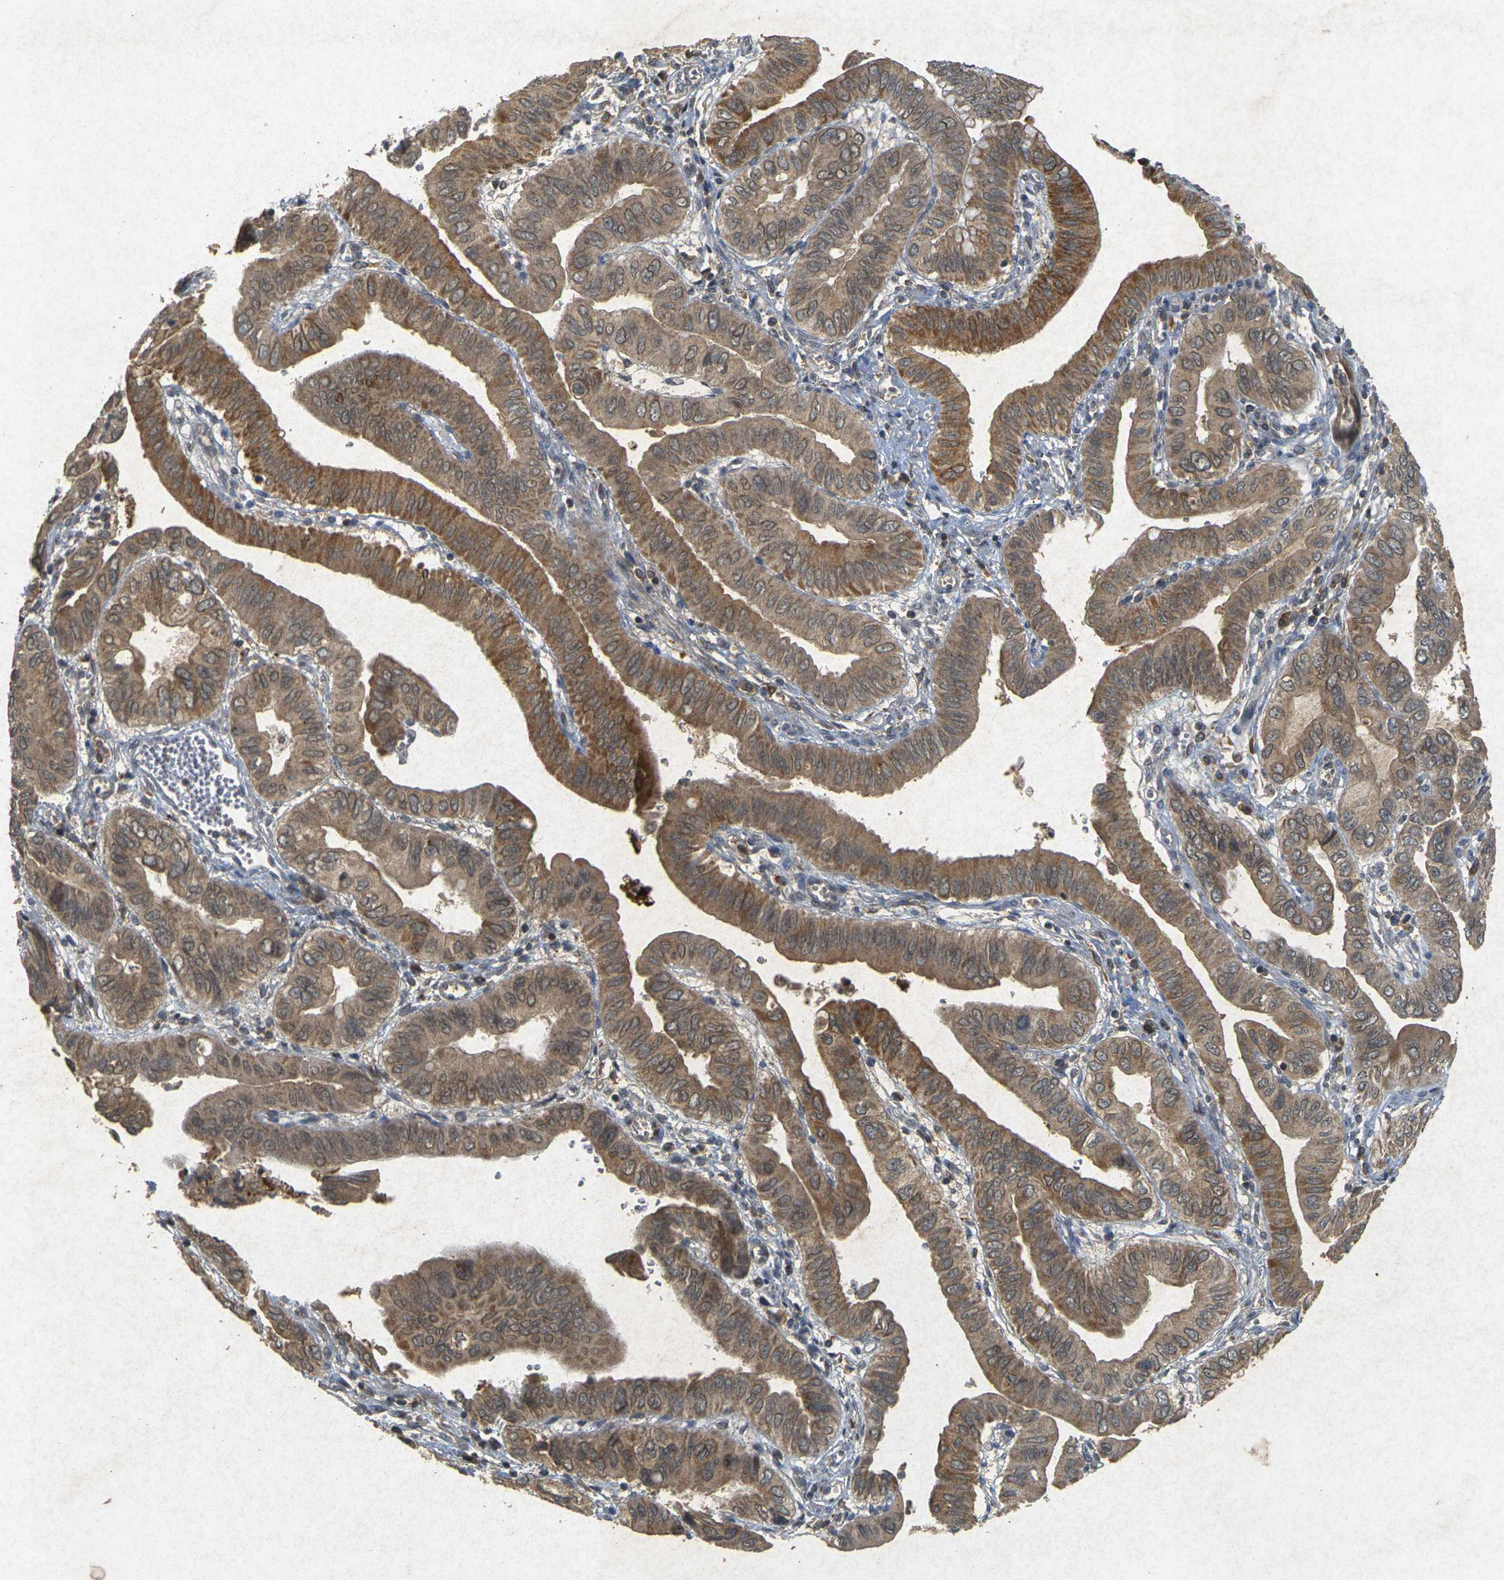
{"staining": {"intensity": "moderate", "quantity": ">75%", "location": "cytoplasmic/membranous"}, "tissue": "pancreatic cancer", "cell_type": "Tumor cells", "image_type": "cancer", "snomed": [{"axis": "morphology", "description": "Normal tissue, NOS"}, {"axis": "topography", "description": "Lymph node"}], "caption": "Pancreatic cancer stained with a brown dye demonstrates moderate cytoplasmic/membranous positive staining in approximately >75% of tumor cells.", "gene": "ERN1", "patient": {"sex": "male", "age": 50}}